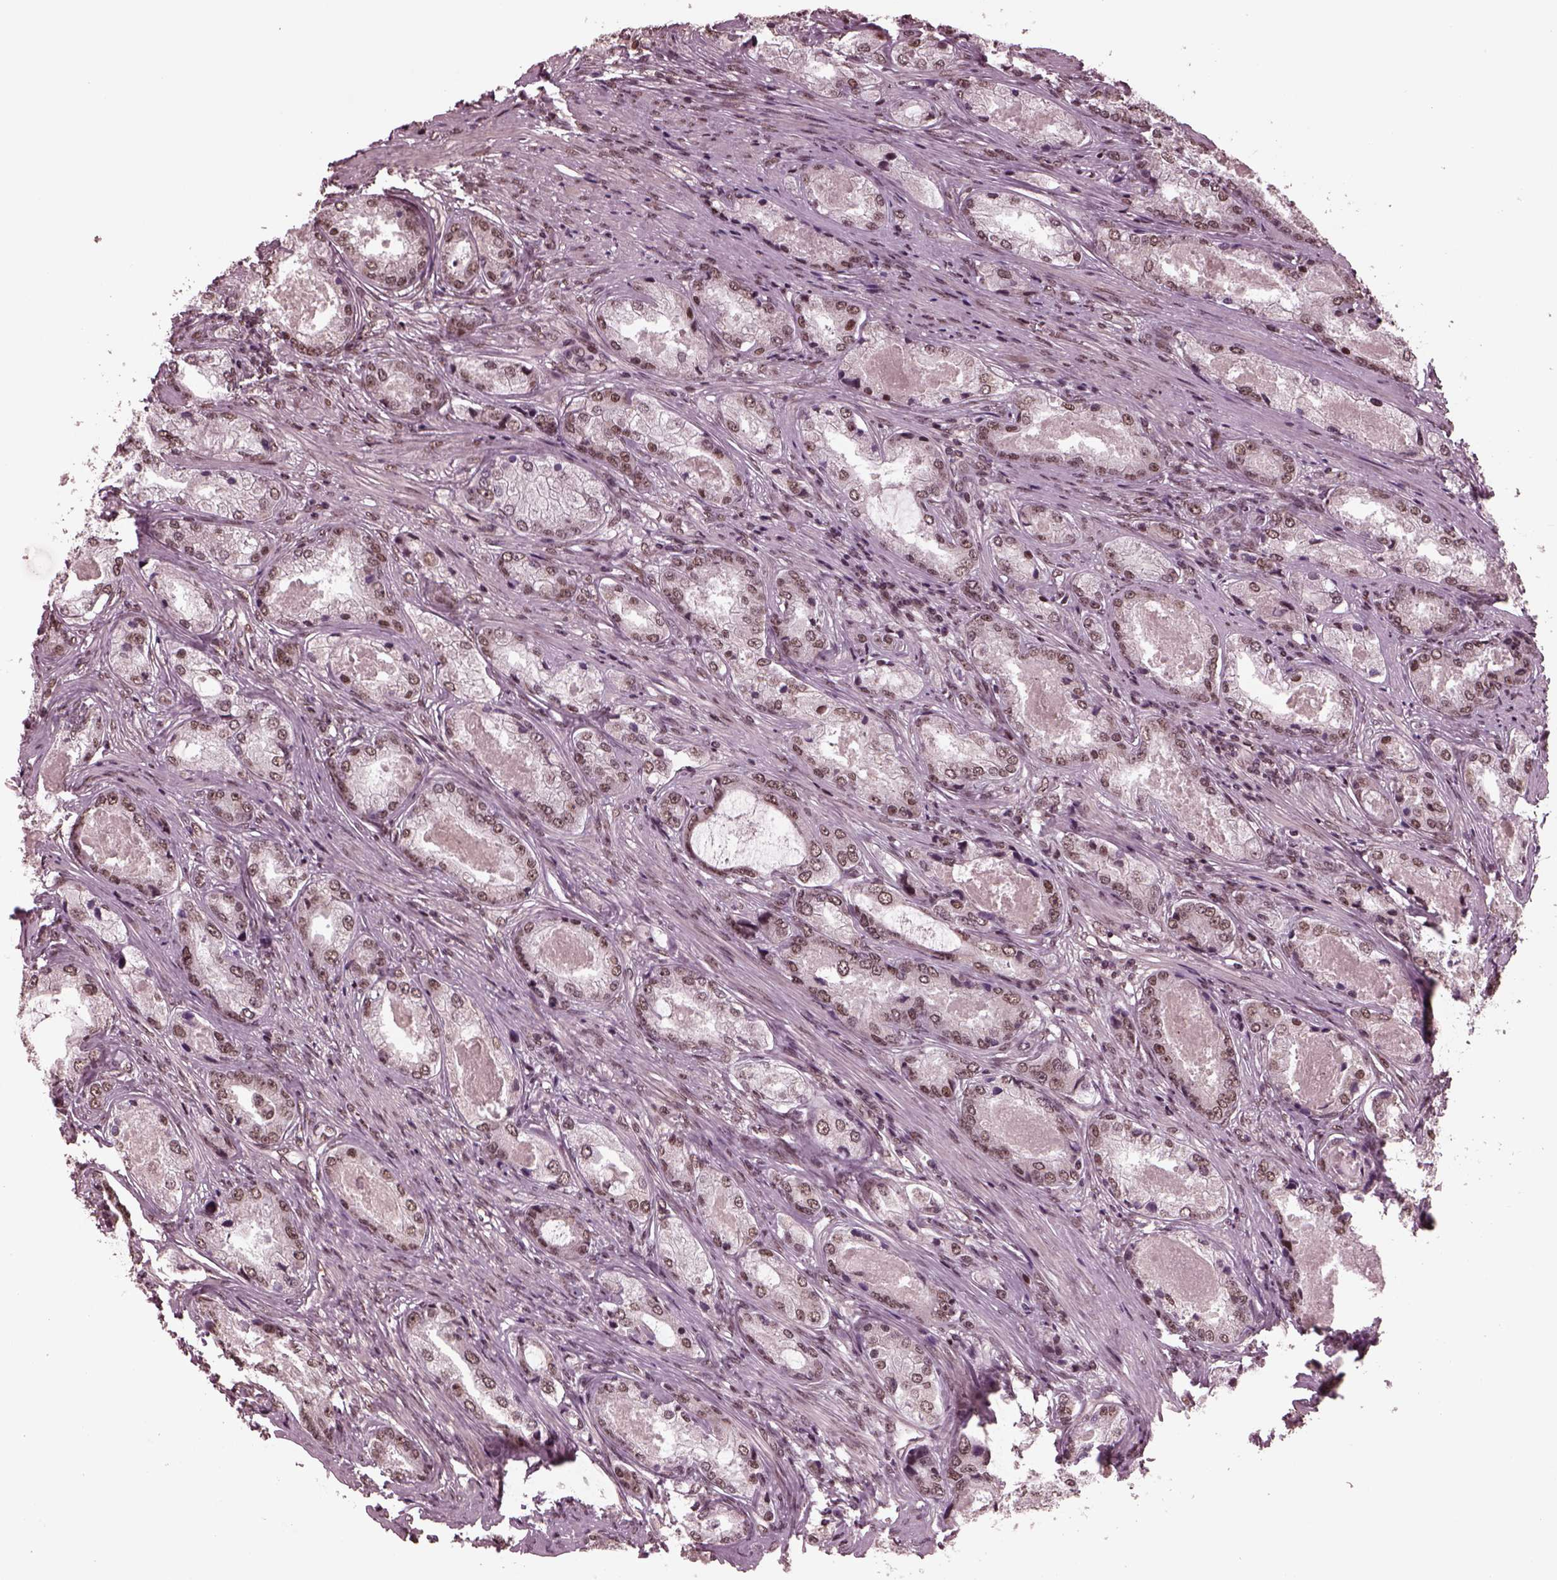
{"staining": {"intensity": "weak", "quantity": ">75%", "location": "nuclear"}, "tissue": "prostate cancer", "cell_type": "Tumor cells", "image_type": "cancer", "snomed": [{"axis": "morphology", "description": "Adenocarcinoma, Low grade"}, {"axis": "topography", "description": "Prostate"}], "caption": "Brown immunohistochemical staining in prostate cancer (adenocarcinoma (low-grade)) displays weak nuclear staining in approximately >75% of tumor cells. (Stains: DAB in brown, nuclei in blue, Microscopy: brightfield microscopy at high magnification).", "gene": "NAP1L5", "patient": {"sex": "male", "age": 68}}